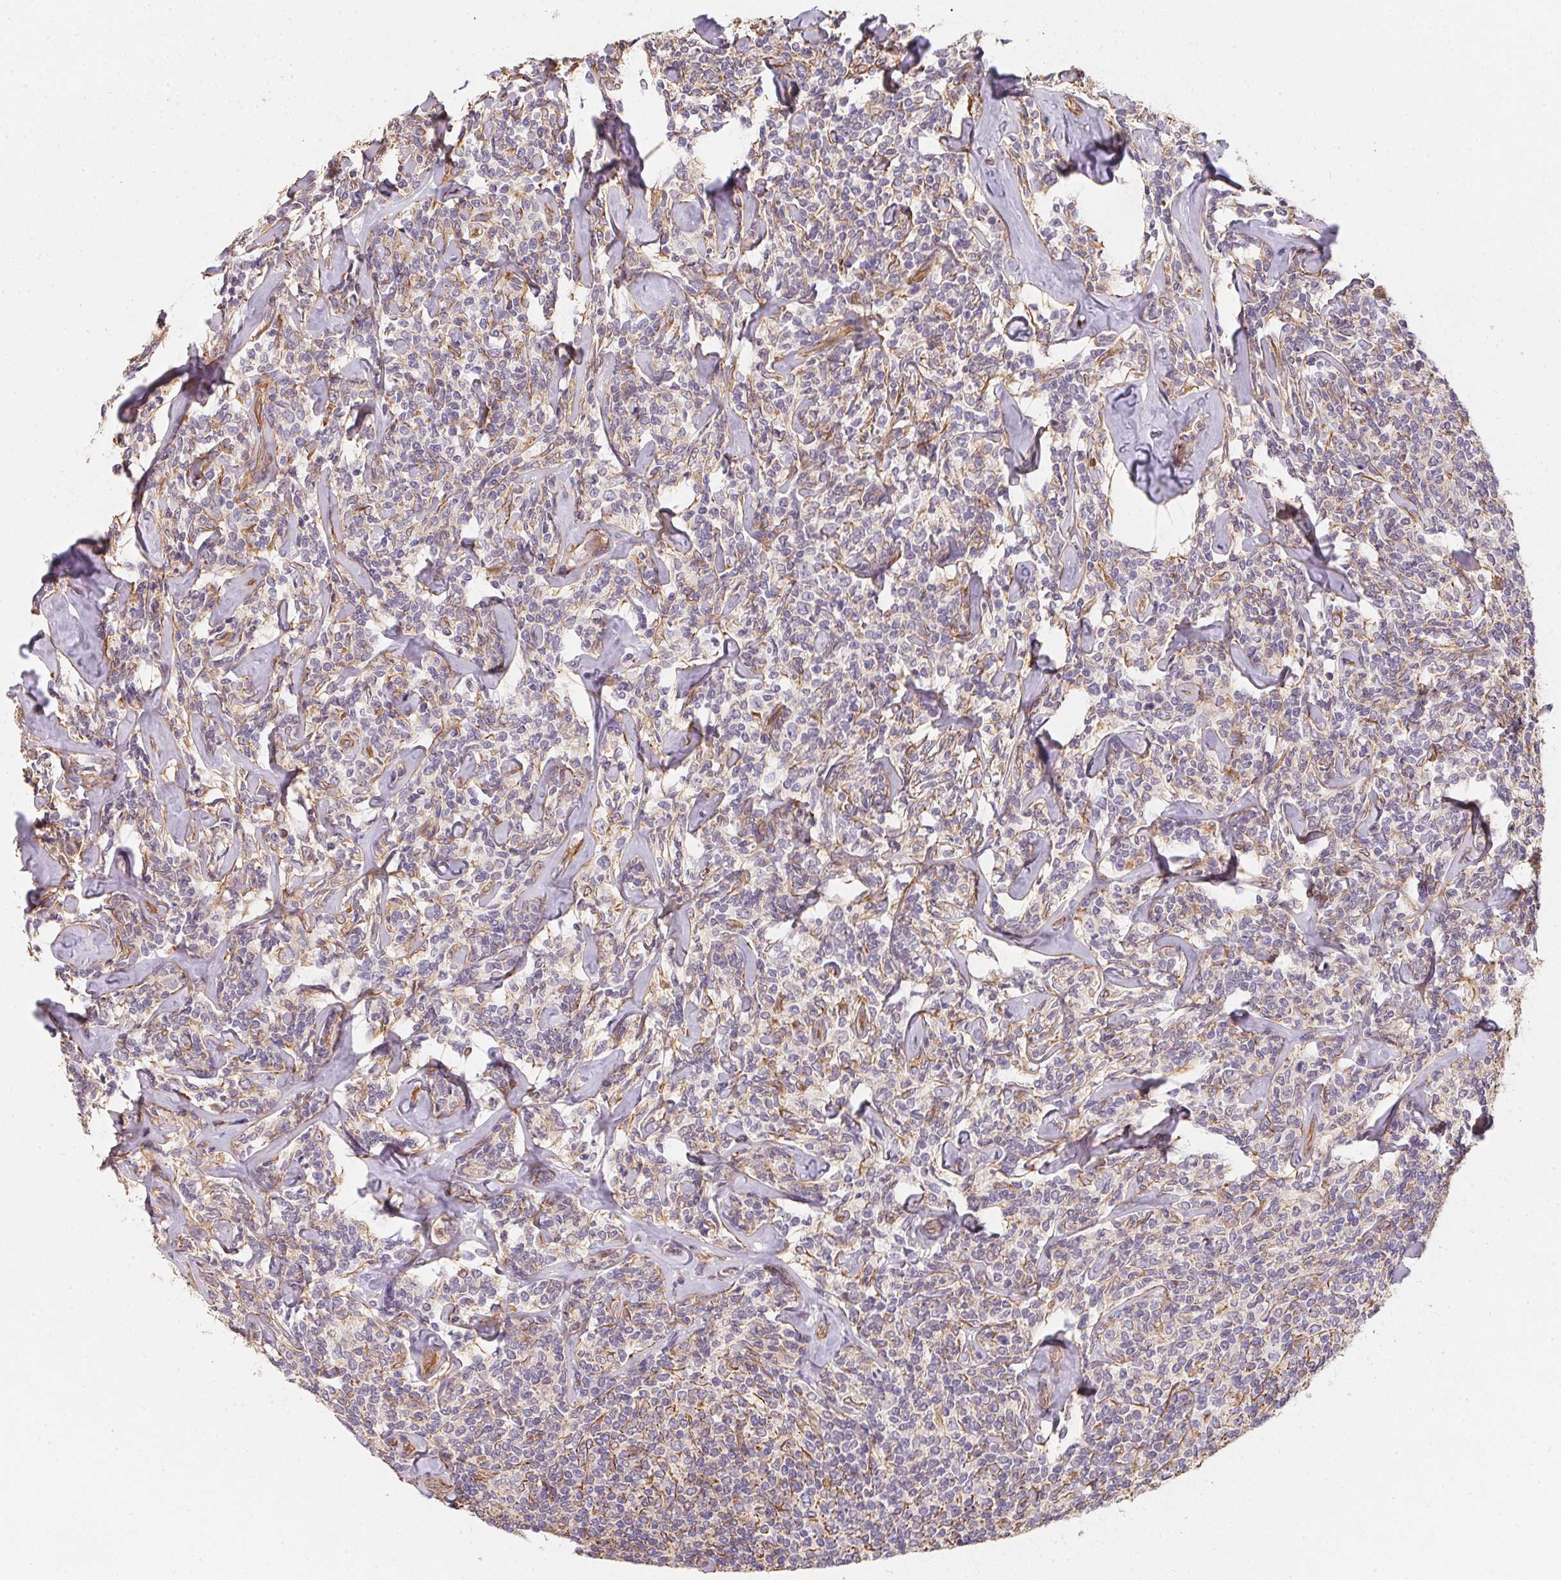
{"staining": {"intensity": "negative", "quantity": "none", "location": "none"}, "tissue": "lymphoma", "cell_type": "Tumor cells", "image_type": "cancer", "snomed": [{"axis": "morphology", "description": "Malignant lymphoma, non-Hodgkin's type, Low grade"}, {"axis": "topography", "description": "Lymph node"}], "caption": "Lymphoma was stained to show a protein in brown. There is no significant expression in tumor cells.", "gene": "TBKBP1", "patient": {"sex": "female", "age": 56}}